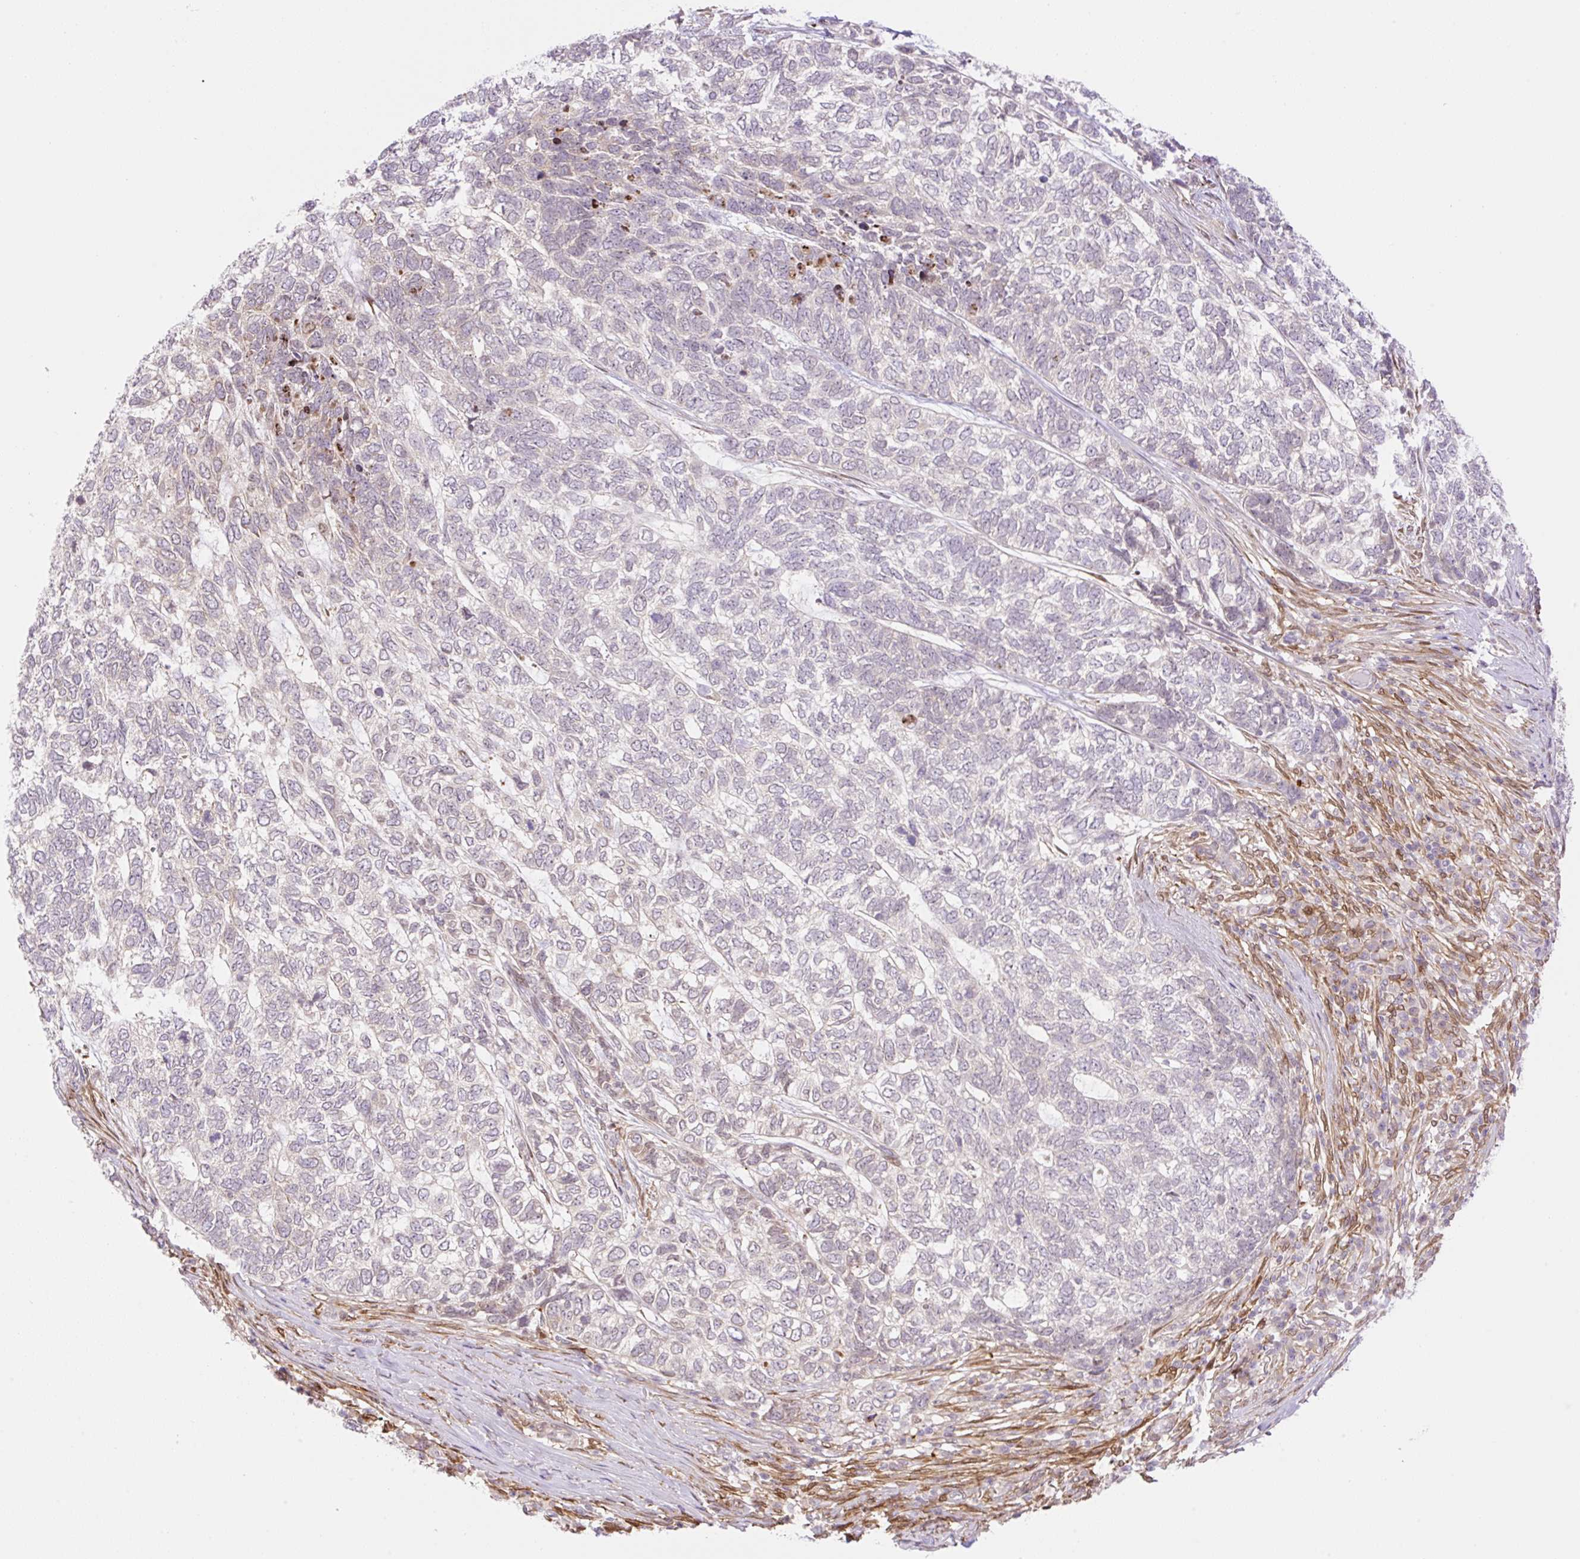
{"staining": {"intensity": "negative", "quantity": "none", "location": "none"}, "tissue": "skin cancer", "cell_type": "Tumor cells", "image_type": "cancer", "snomed": [{"axis": "morphology", "description": "Basal cell carcinoma"}, {"axis": "topography", "description": "Skin"}], "caption": "Human basal cell carcinoma (skin) stained for a protein using IHC reveals no expression in tumor cells.", "gene": "ZFP41", "patient": {"sex": "female", "age": 65}}